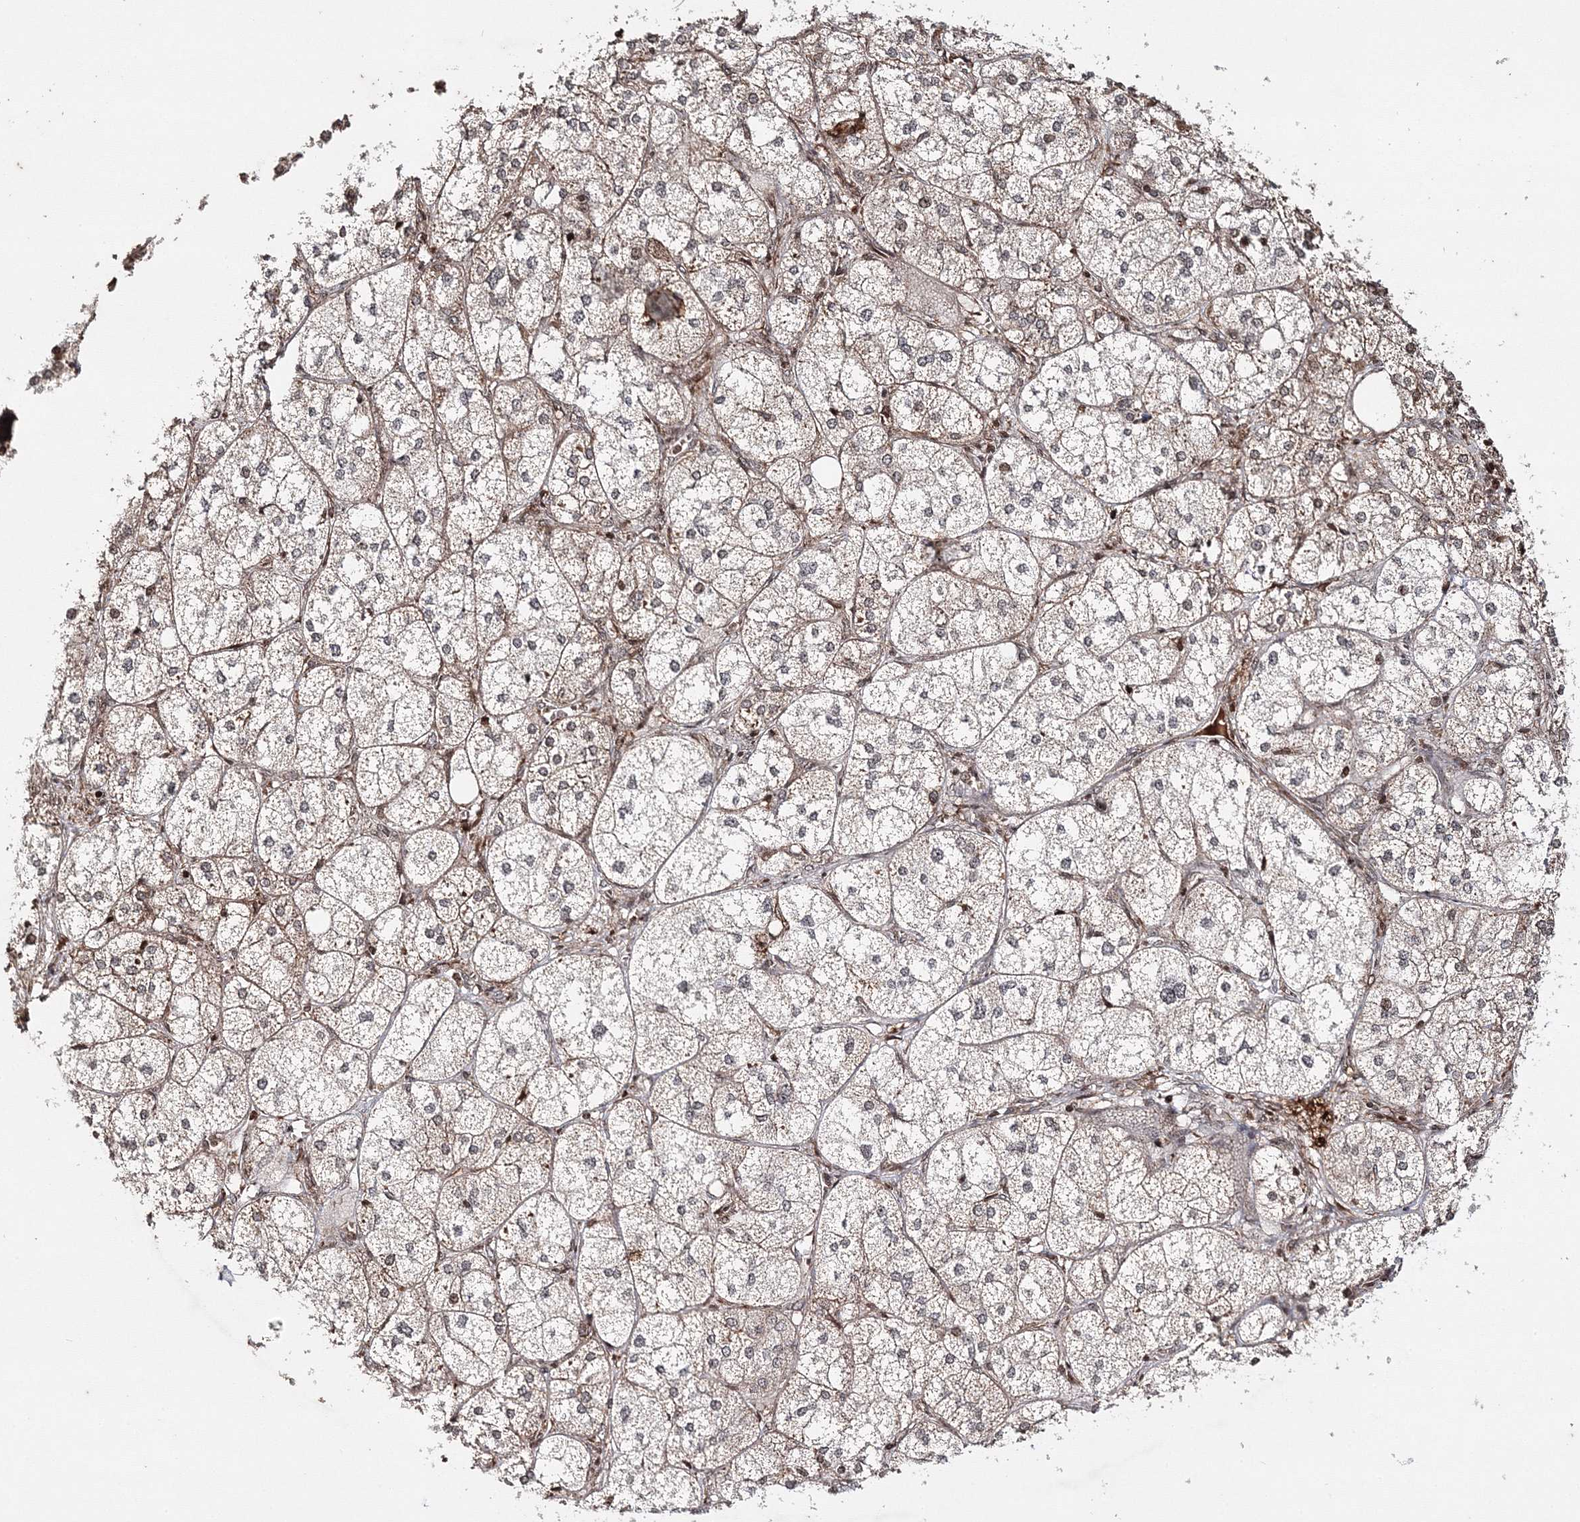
{"staining": {"intensity": "moderate", "quantity": ">75%", "location": "cytoplasmic/membranous,nuclear"}, "tissue": "adrenal gland", "cell_type": "Glandular cells", "image_type": "normal", "snomed": [{"axis": "morphology", "description": "Normal tissue, NOS"}, {"axis": "topography", "description": "Adrenal gland"}], "caption": "Protein staining displays moderate cytoplasmic/membranous,nuclear staining in about >75% of glandular cells in benign adrenal gland. (DAB (3,3'-diaminobenzidine) = brown stain, brightfield microscopy at high magnification).", "gene": "CARM1", "patient": {"sex": "female", "age": 61}}